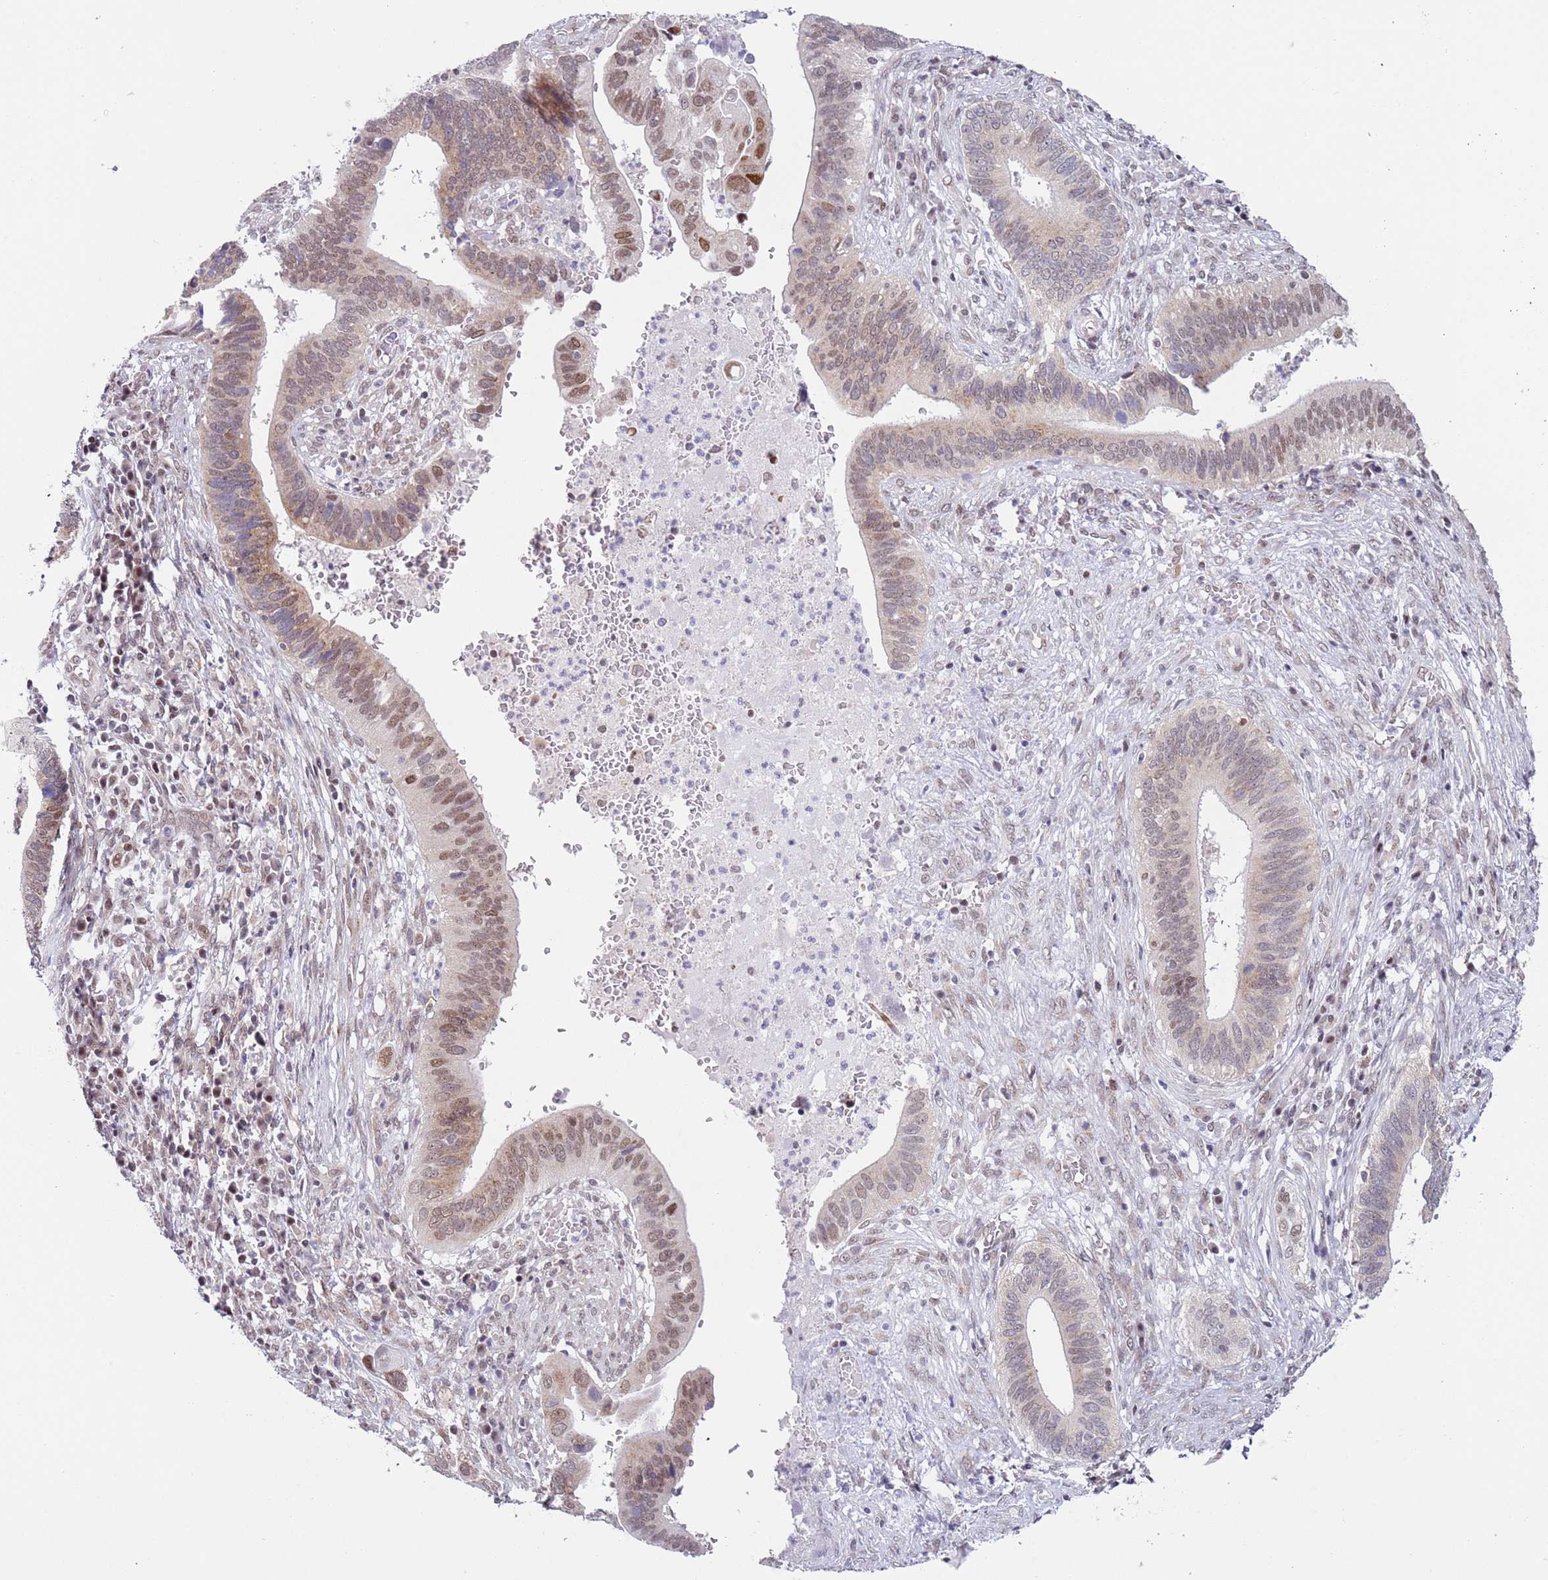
{"staining": {"intensity": "moderate", "quantity": "<25%", "location": "cytoplasmic/membranous,nuclear"}, "tissue": "cervical cancer", "cell_type": "Tumor cells", "image_type": "cancer", "snomed": [{"axis": "morphology", "description": "Adenocarcinoma, NOS"}, {"axis": "topography", "description": "Cervix"}], "caption": "Moderate cytoplasmic/membranous and nuclear protein positivity is present in about <25% of tumor cells in cervical cancer.", "gene": "SLC25A32", "patient": {"sex": "female", "age": 42}}